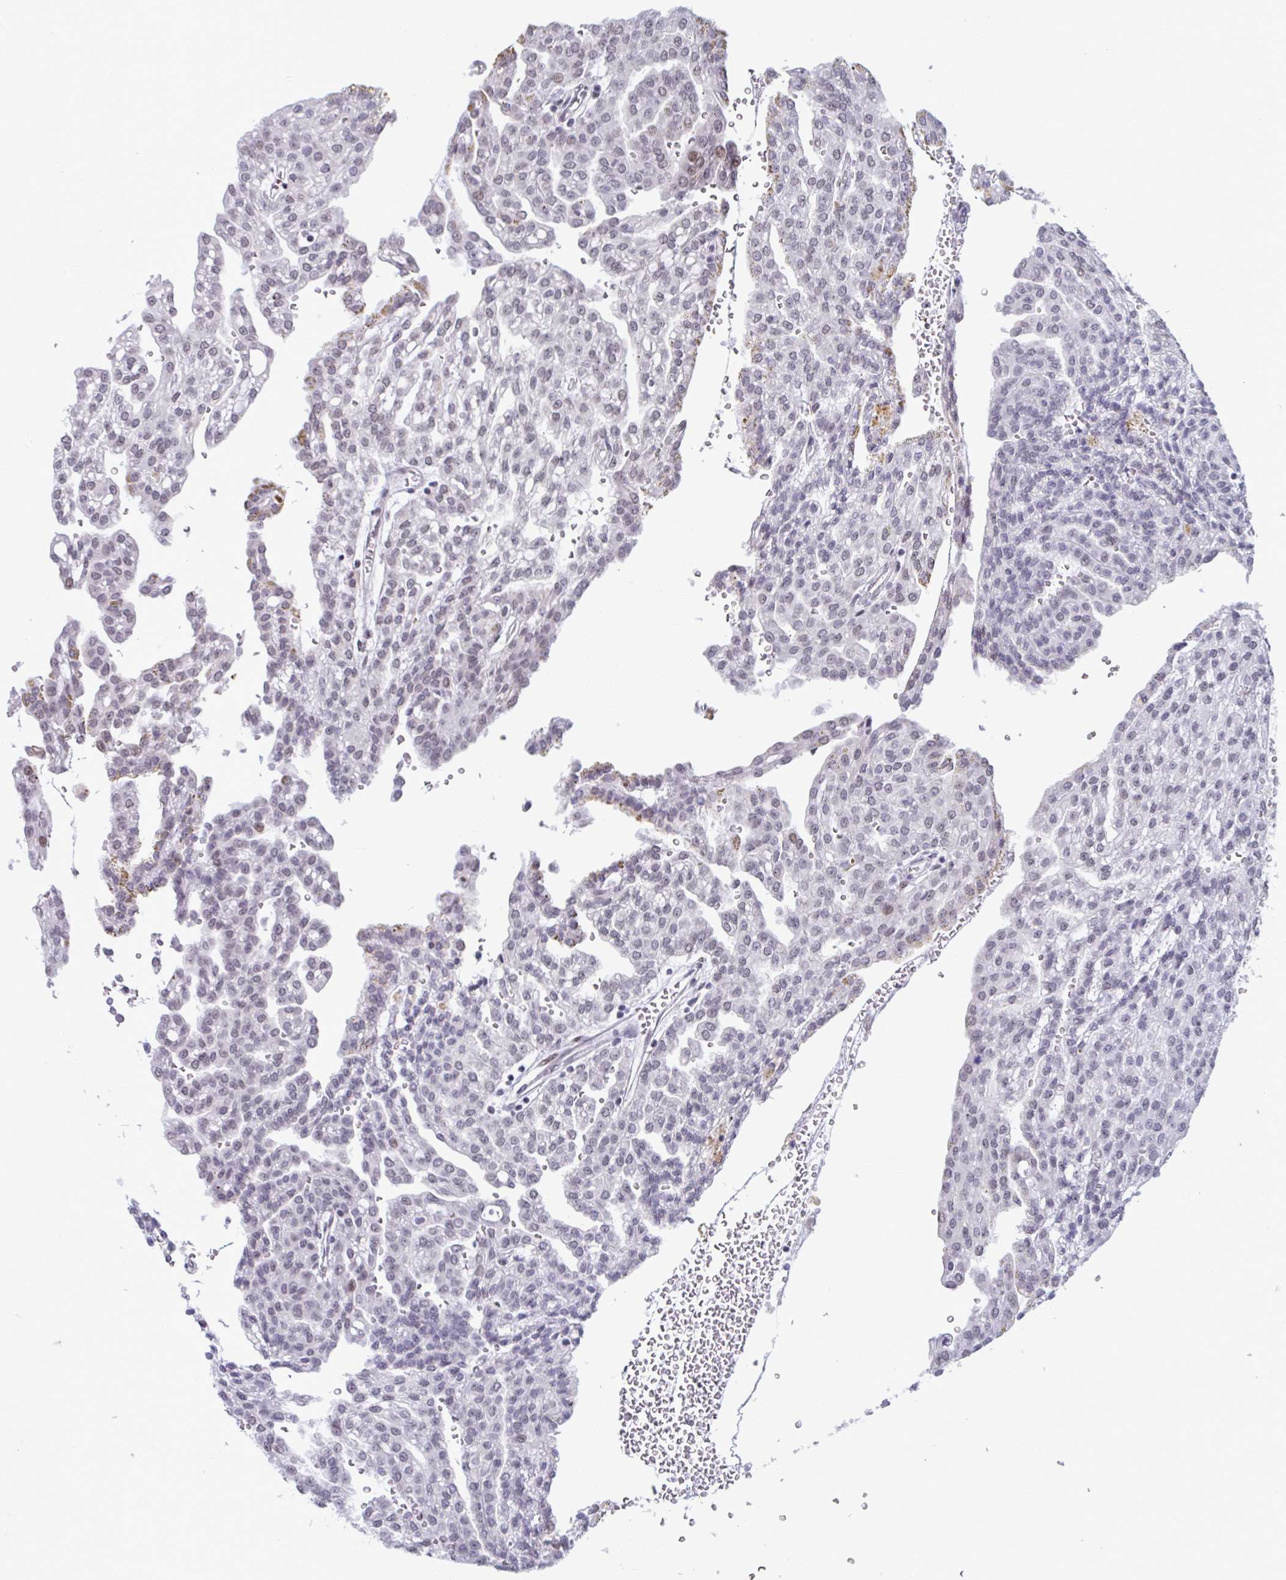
{"staining": {"intensity": "weak", "quantity": "25%-75%", "location": "nuclear"}, "tissue": "renal cancer", "cell_type": "Tumor cells", "image_type": "cancer", "snomed": [{"axis": "morphology", "description": "Adenocarcinoma, NOS"}, {"axis": "topography", "description": "Kidney"}], "caption": "Renal cancer (adenocarcinoma) was stained to show a protein in brown. There is low levels of weak nuclear staining in approximately 25%-75% of tumor cells.", "gene": "HSD17B6", "patient": {"sex": "male", "age": 63}}